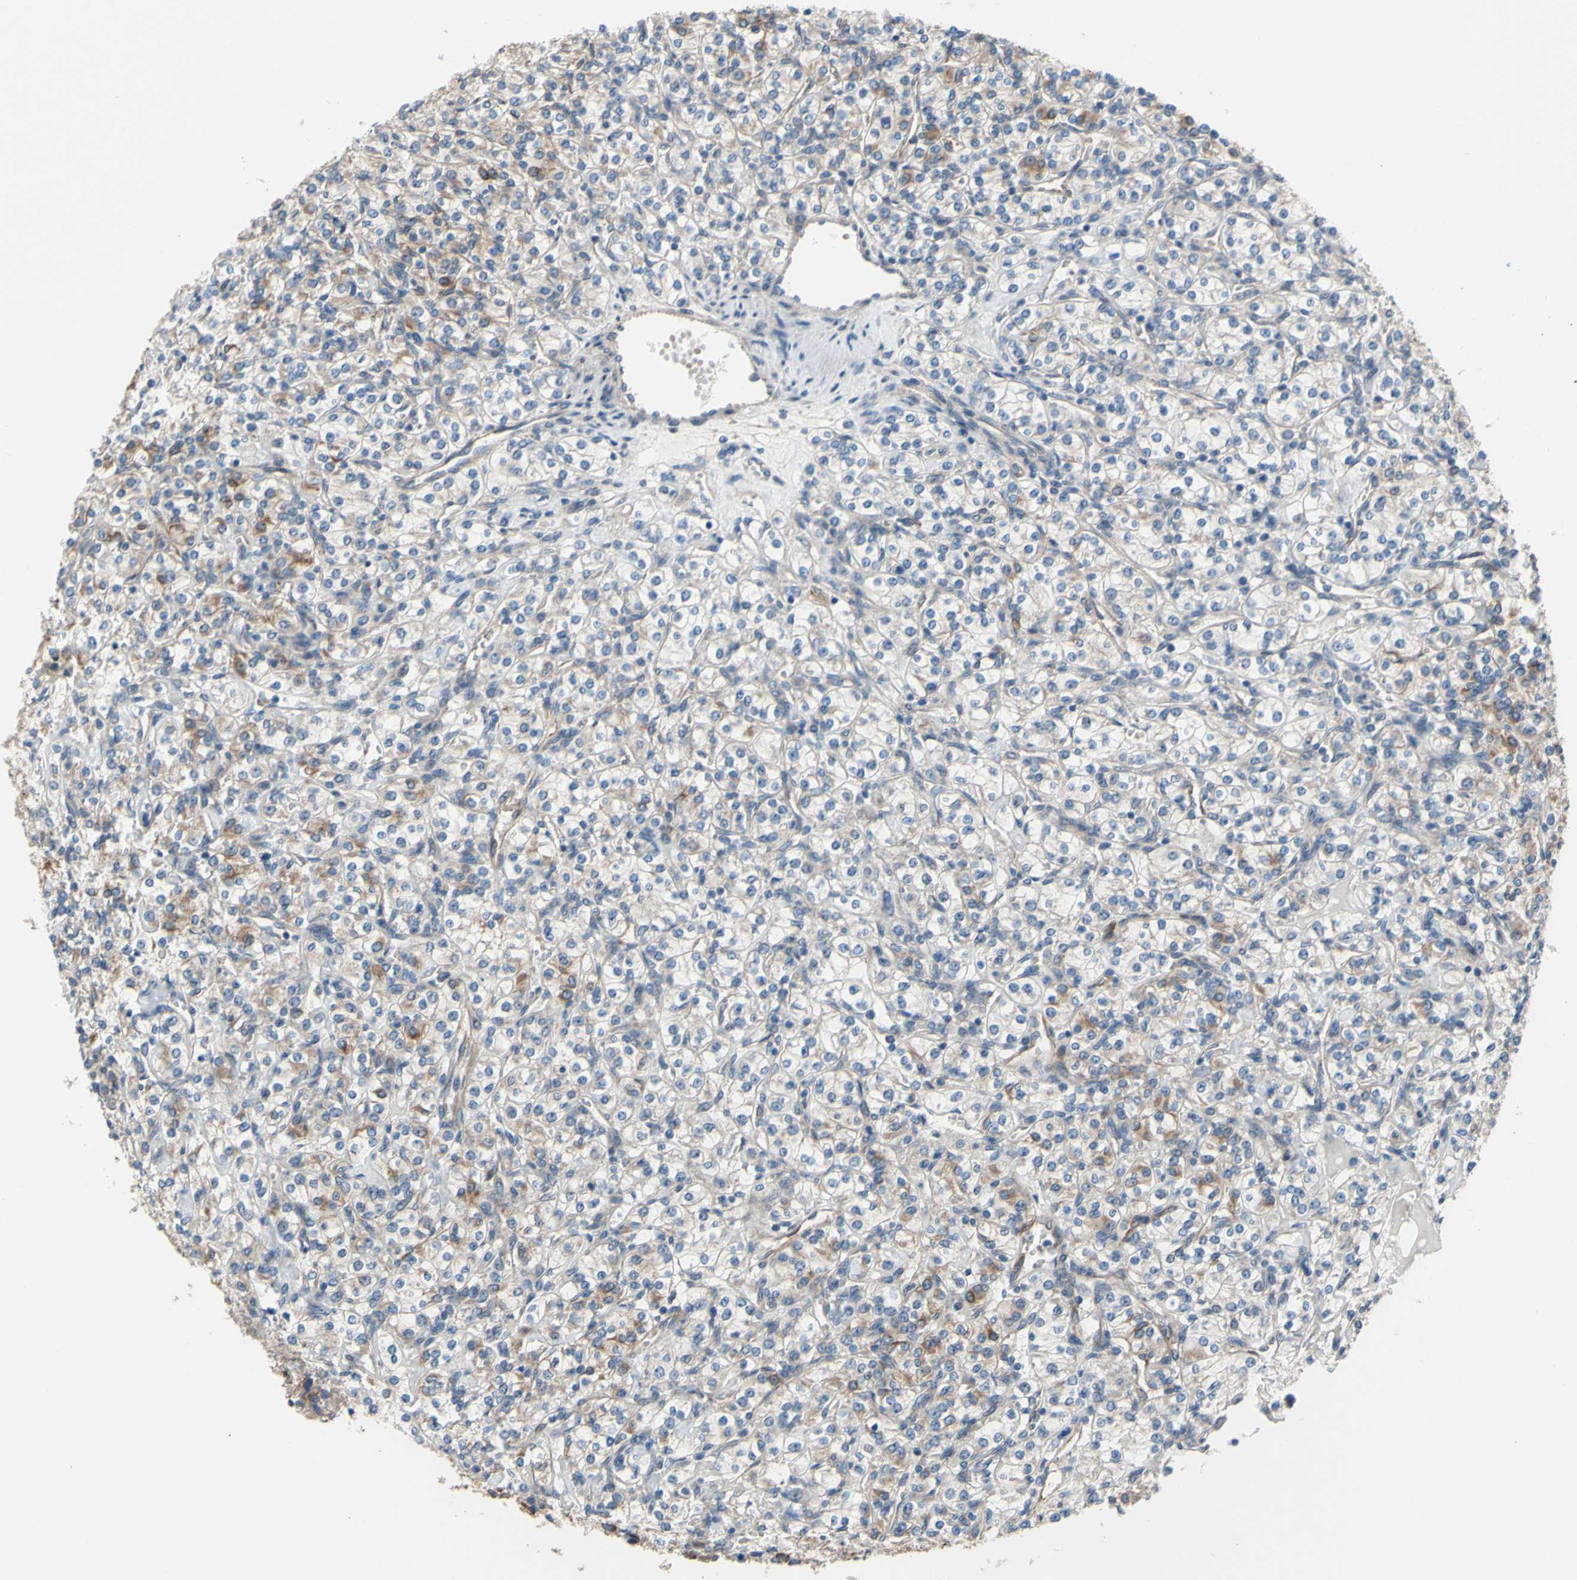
{"staining": {"intensity": "weak", "quantity": "25%-75%", "location": "cytoplasmic/membranous"}, "tissue": "renal cancer", "cell_type": "Tumor cells", "image_type": "cancer", "snomed": [{"axis": "morphology", "description": "Adenocarcinoma, NOS"}, {"axis": "topography", "description": "Kidney"}], "caption": "Tumor cells exhibit low levels of weak cytoplasmic/membranous staining in about 25%-75% of cells in renal cancer.", "gene": "GRAMD2B", "patient": {"sex": "male", "age": 77}}